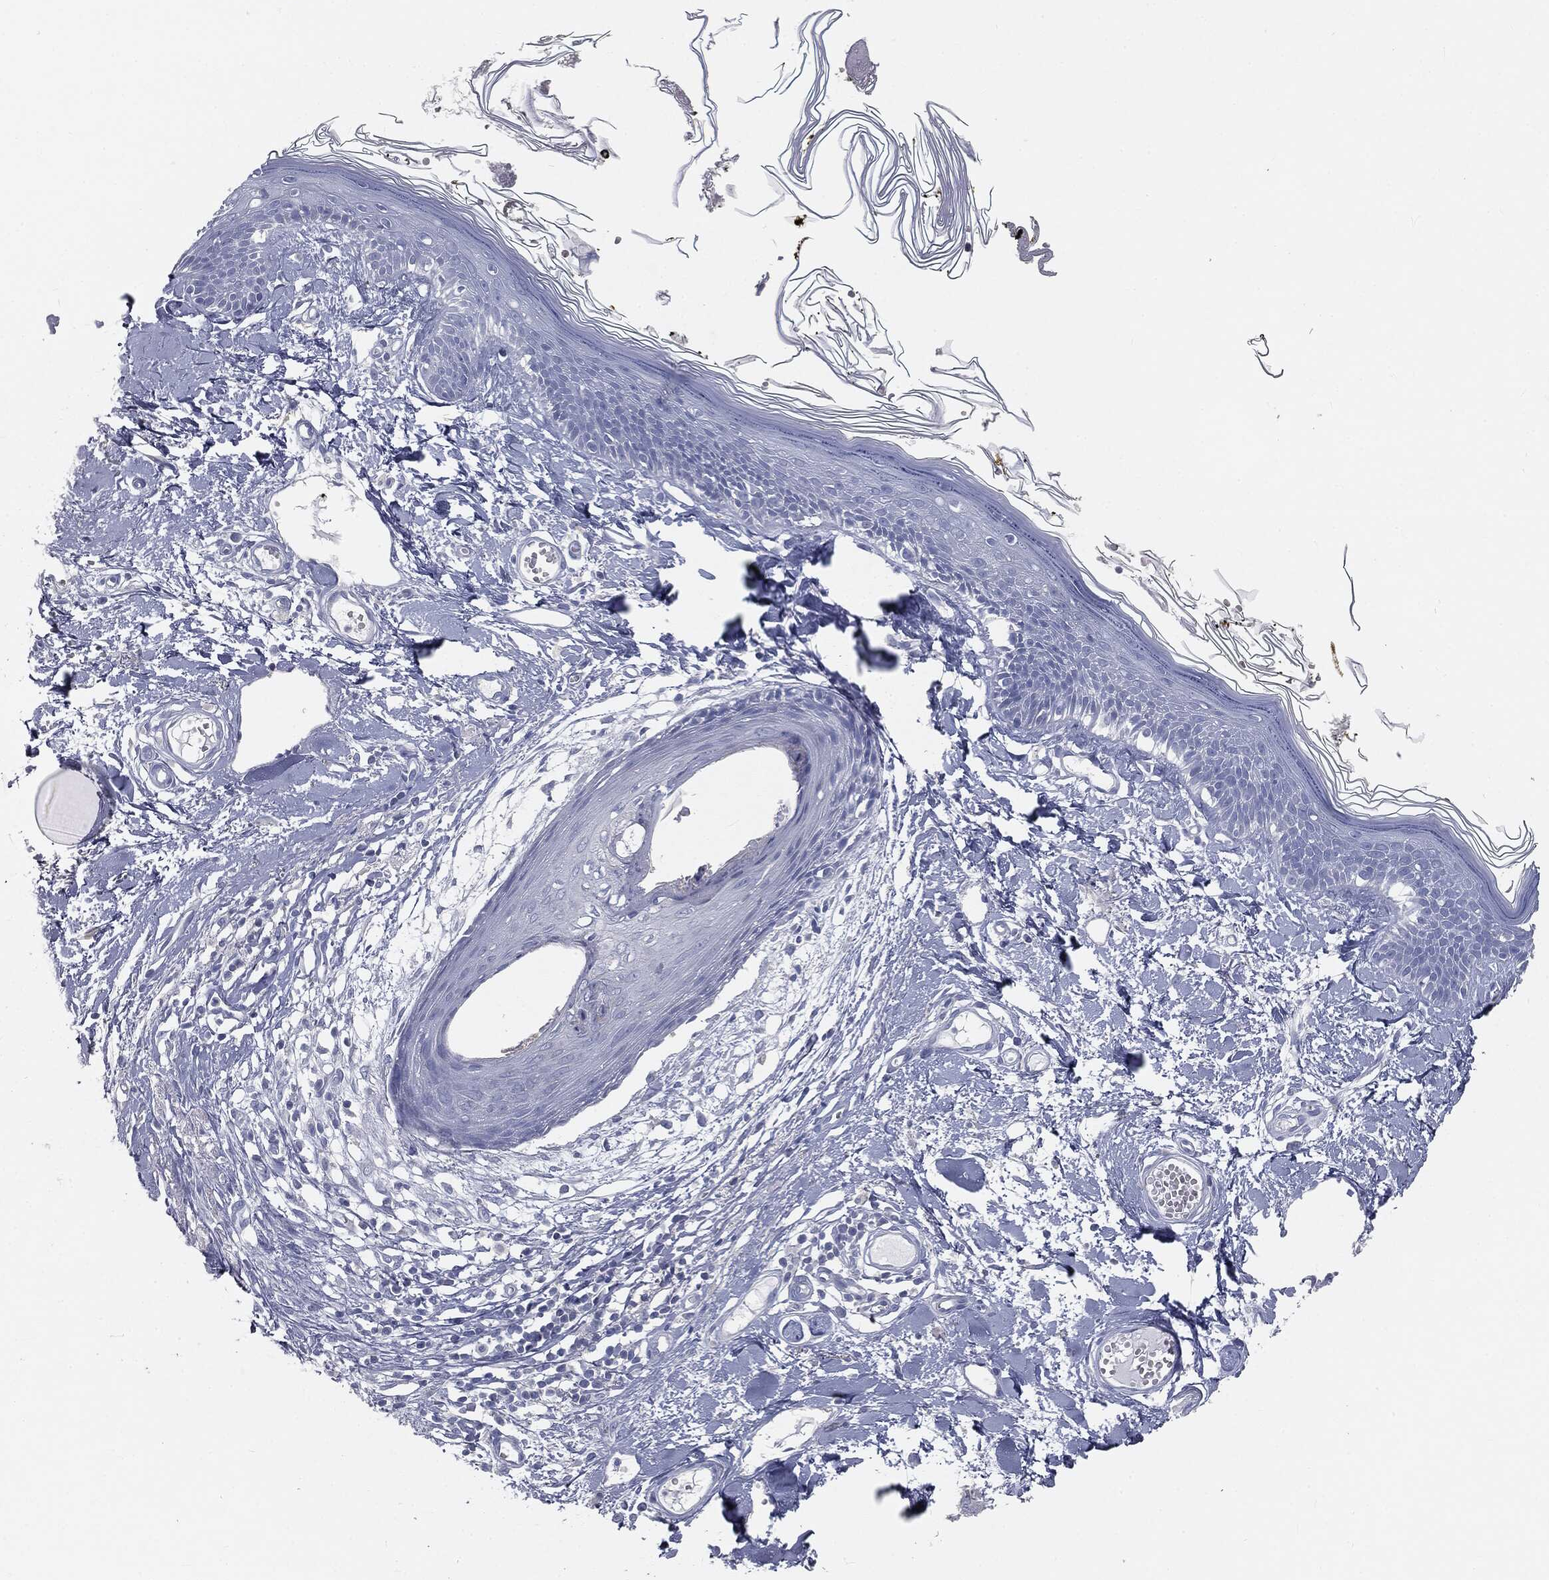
{"staining": {"intensity": "negative", "quantity": "none", "location": "none"}, "tissue": "skin", "cell_type": "Fibroblasts", "image_type": "normal", "snomed": [{"axis": "morphology", "description": "Normal tissue, NOS"}, {"axis": "topography", "description": "Skin"}], "caption": "The immunohistochemistry image has no significant positivity in fibroblasts of skin.", "gene": "CAV3", "patient": {"sex": "male", "age": 76}}